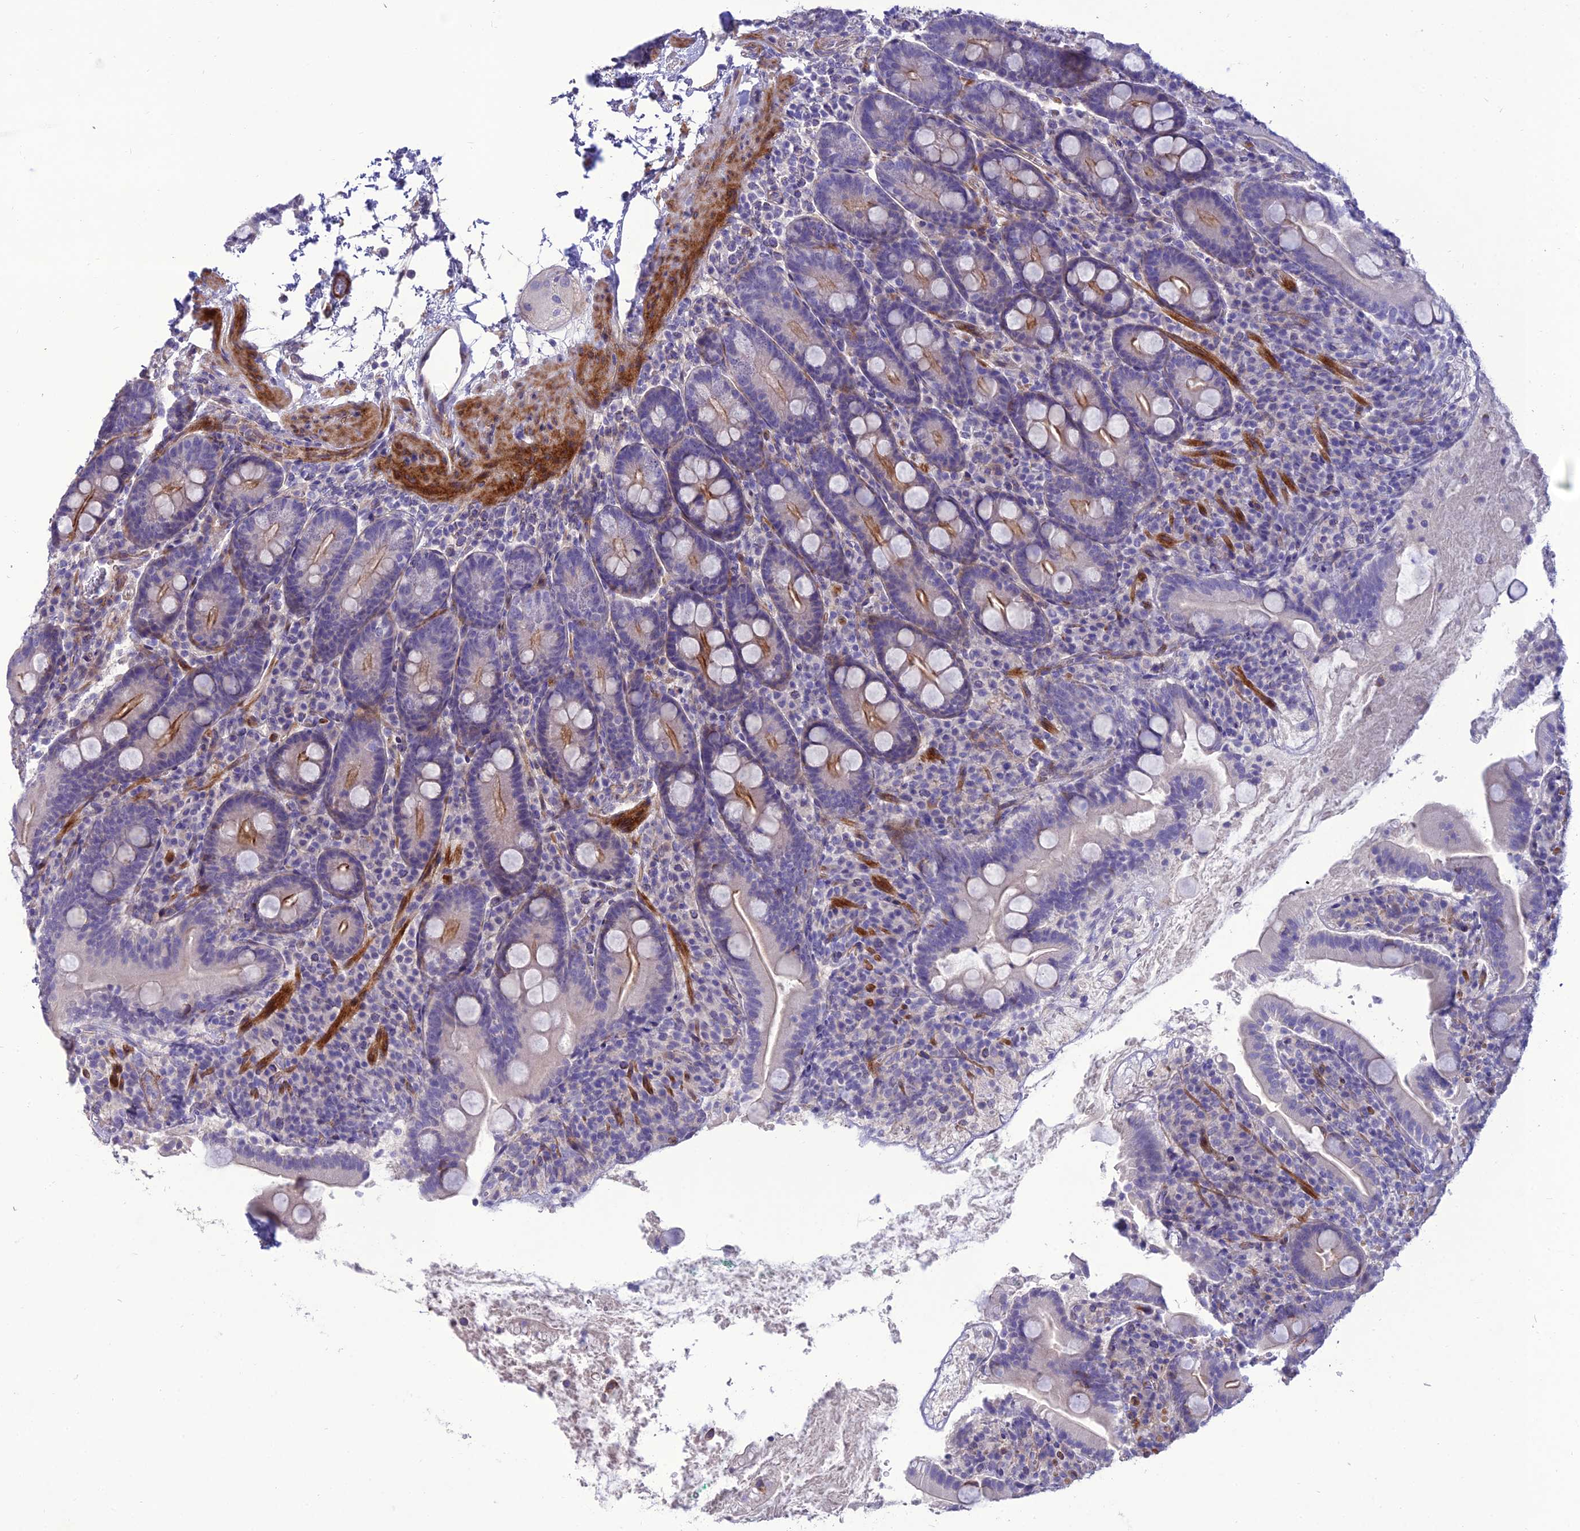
{"staining": {"intensity": "moderate", "quantity": "<25%", "location": "cytoplasmic/membranous"}, "tissue": "duodenum", "cell_type": "Glandular cells", "image_type": "normal", "snomed": [{"axis": "morphology", "description": "Normal tissue, NOS"}, {"axis": "topography", "description": "Duodenum"}], "caption": "IHC (DAB (3,3'-diaminobenzidine)) staining of benign duodenum demonstrates moderate cytoplasmic/membranous protein expression in about <25% of glandular cells.", "gene": "TEKT3", "patient": {"sex": "male", "age": 35}}